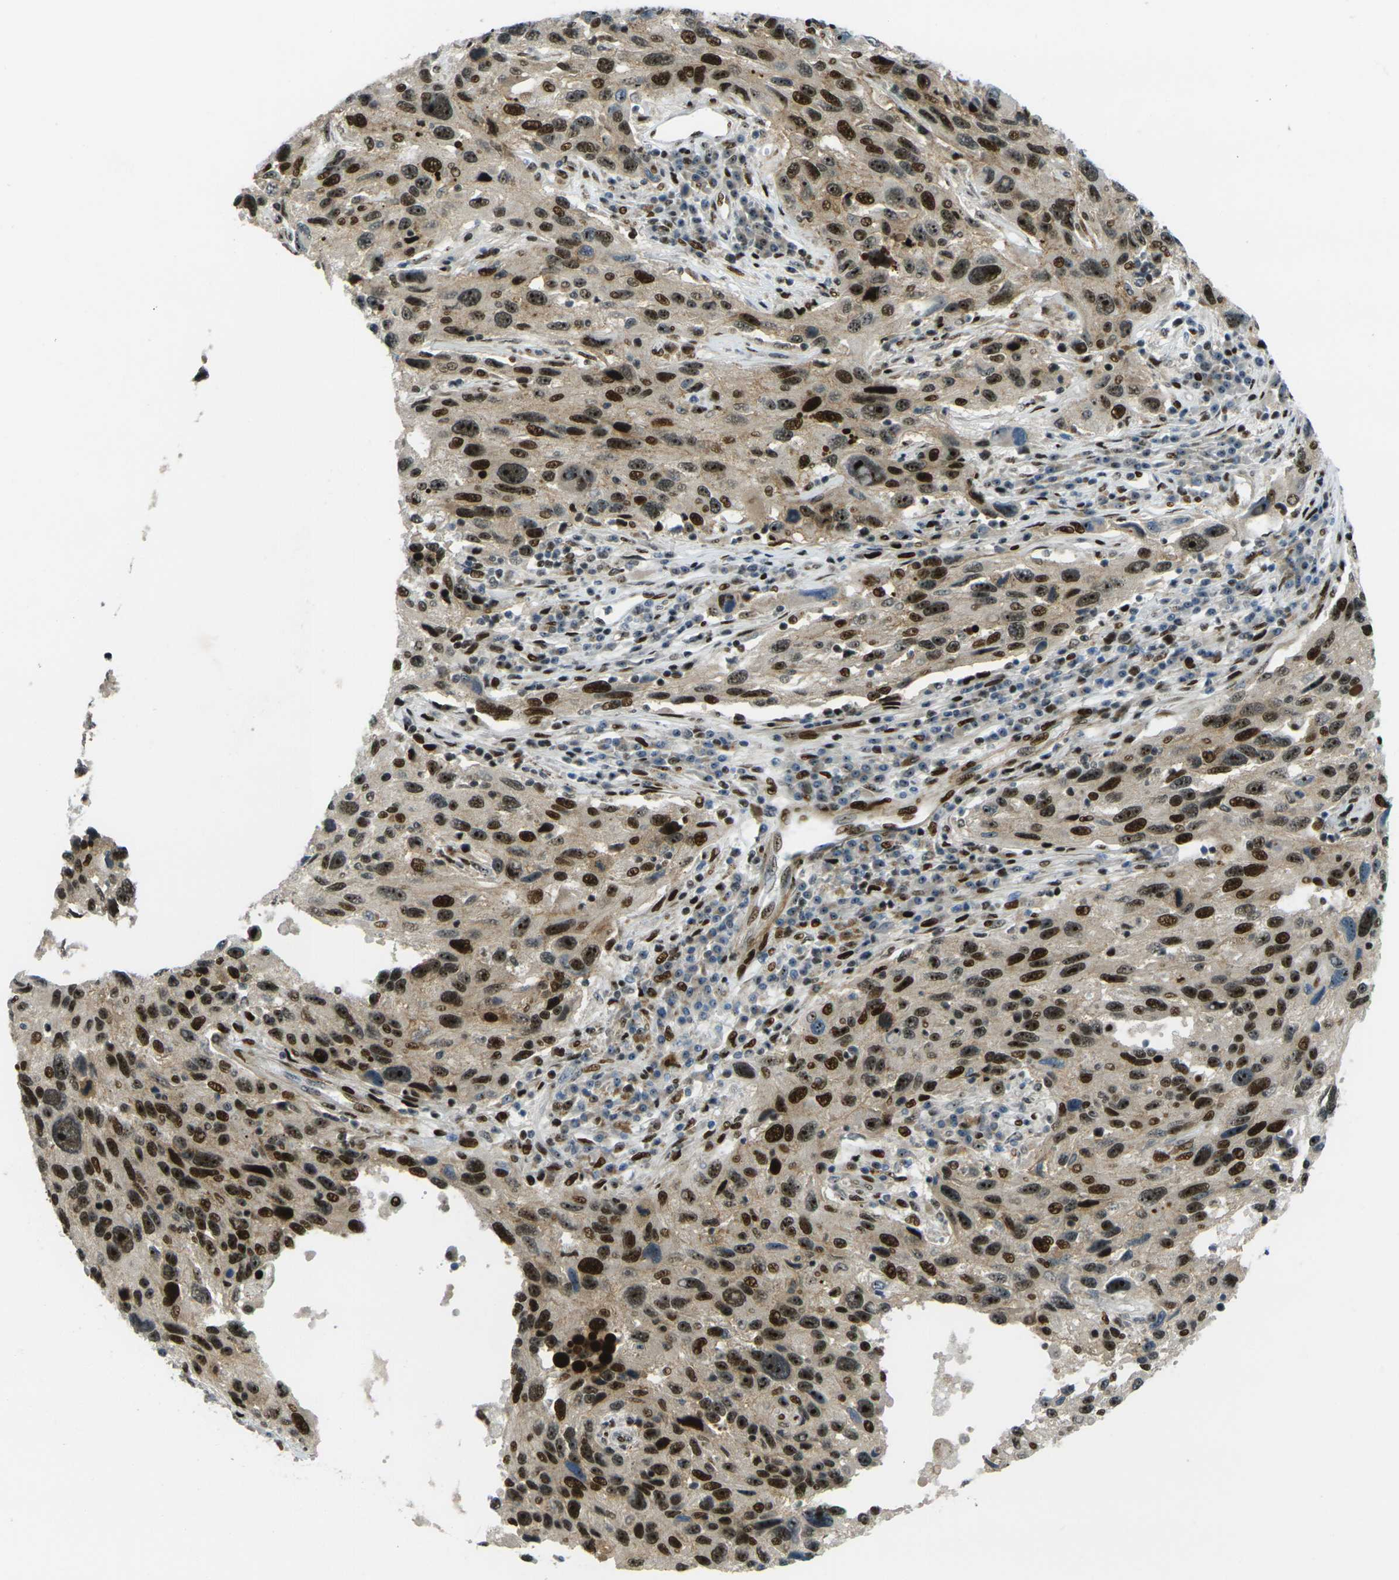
{"staining": {"intensity": "strong", "quantity": ">75%", "location": "cytoplasmic/membranous,nuclear"}, "tissue": "melanoma", "cell_type": "Tumor cells", "image_type": "cancer", "snomed": [{"axis": "morphology", "description": "Malignant melanoma, NOS"}, {"axis": "topography", "description": "Skin"}], "caption": "Immunohistochemistry (DAB) staining of malignant melanoma exhibits strong cytoplasmic/membranous and nuclear protein positivity in about >75% of tumor cells. Nuclei are stained in blue.", "gene": "UBE2C", "patient": {"sex": "male", "age": 53}}